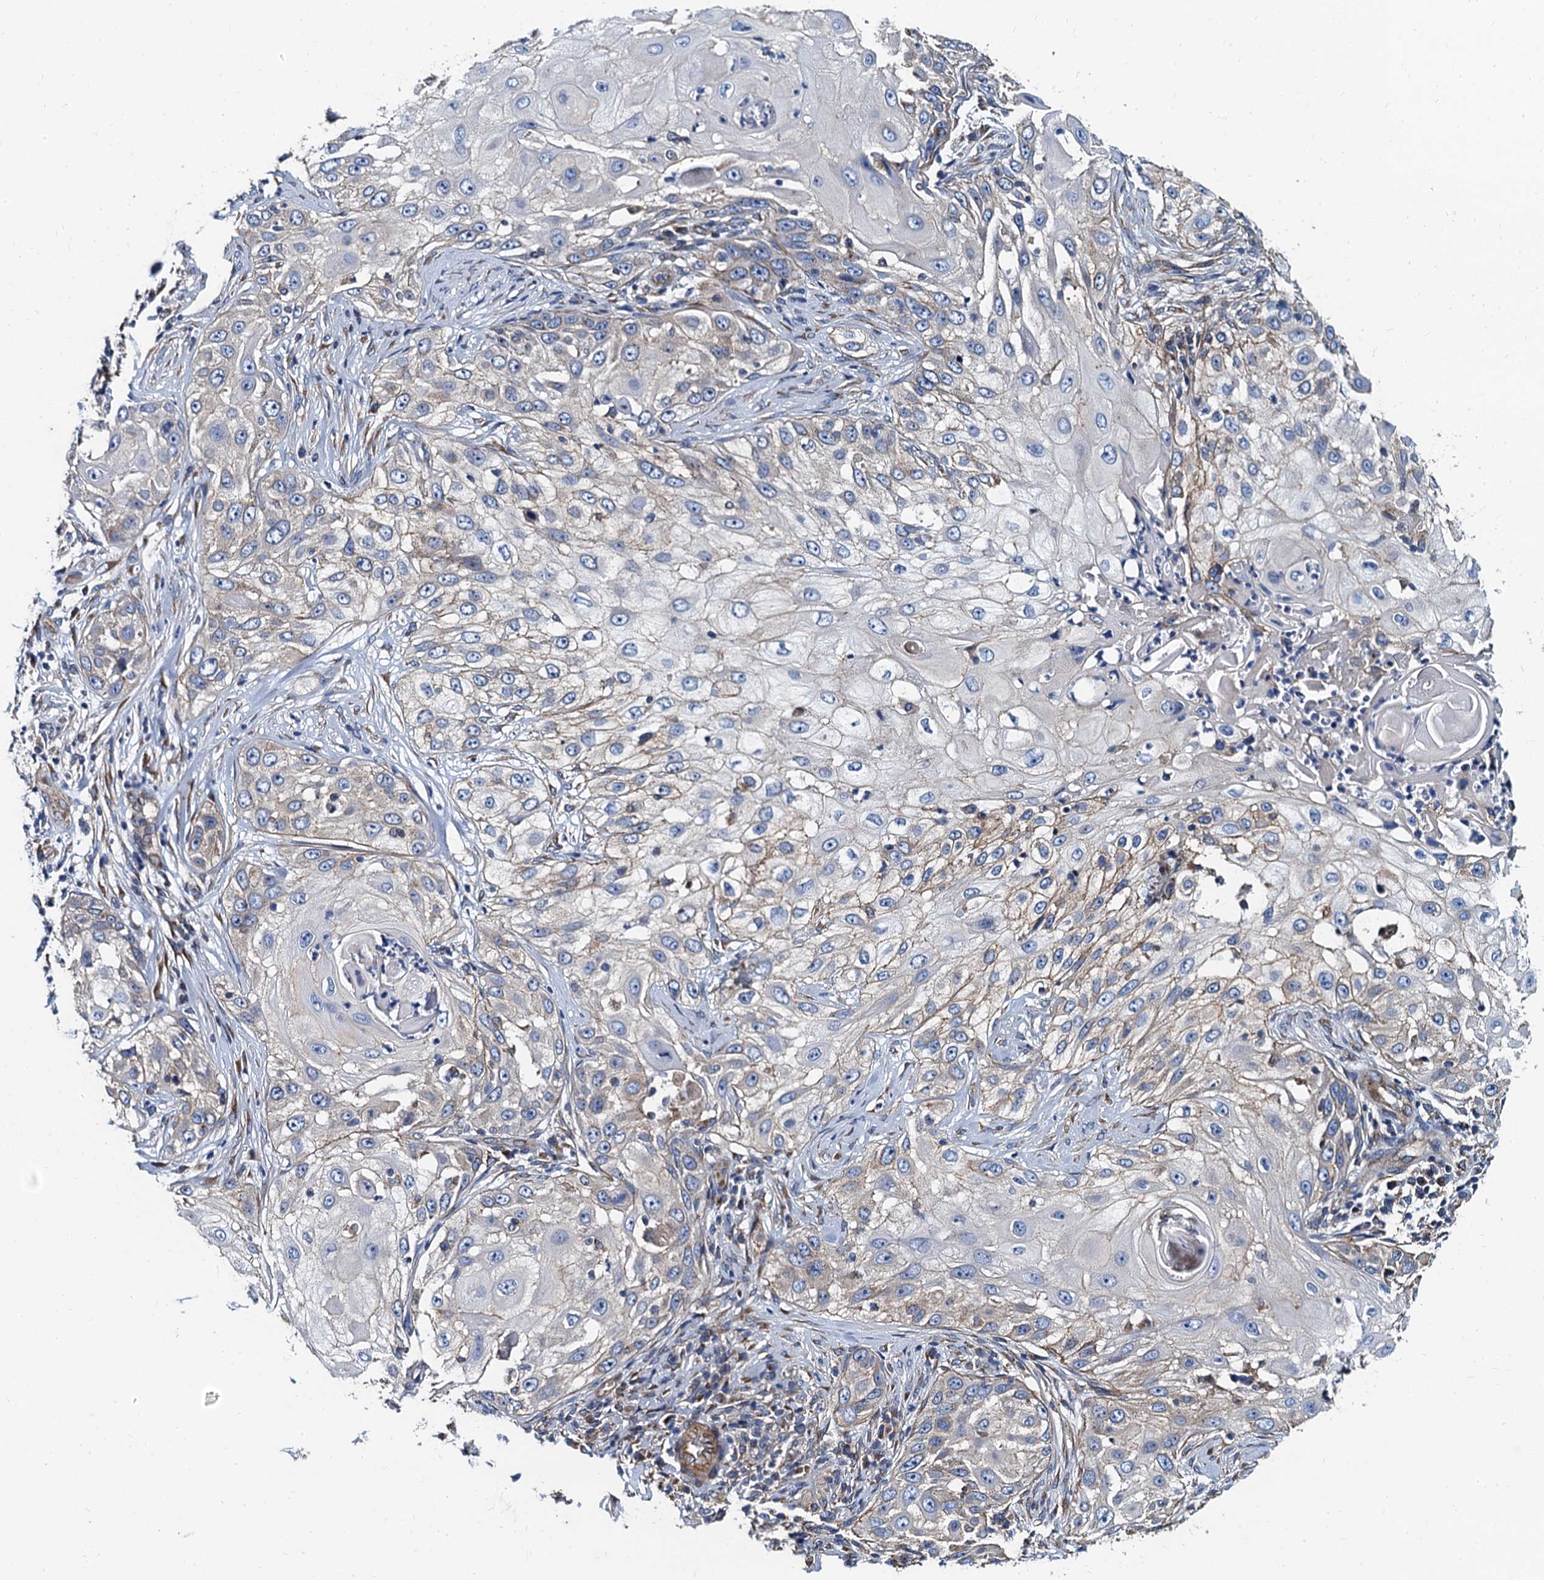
{"staining": {"intensity": "weak", "quantity": "<25%", "location": "cytoplasmic/membranous"}, "tissue": "skin cancer", "cell_type": "Tumor cells", "image_type": "cancer", "snomed": [{"axis": "morphology", "description": "Squamous cell carcinoma, NOS"}, {"axis": "topography", "description": "Skin"}], "caption": "DAB immunohistochemical staining of skin squamous cell carcinoma reveals no significant staining in tumor cells.", "gene": "NGRN", "patient": {"sex": "female", "age": 44}}